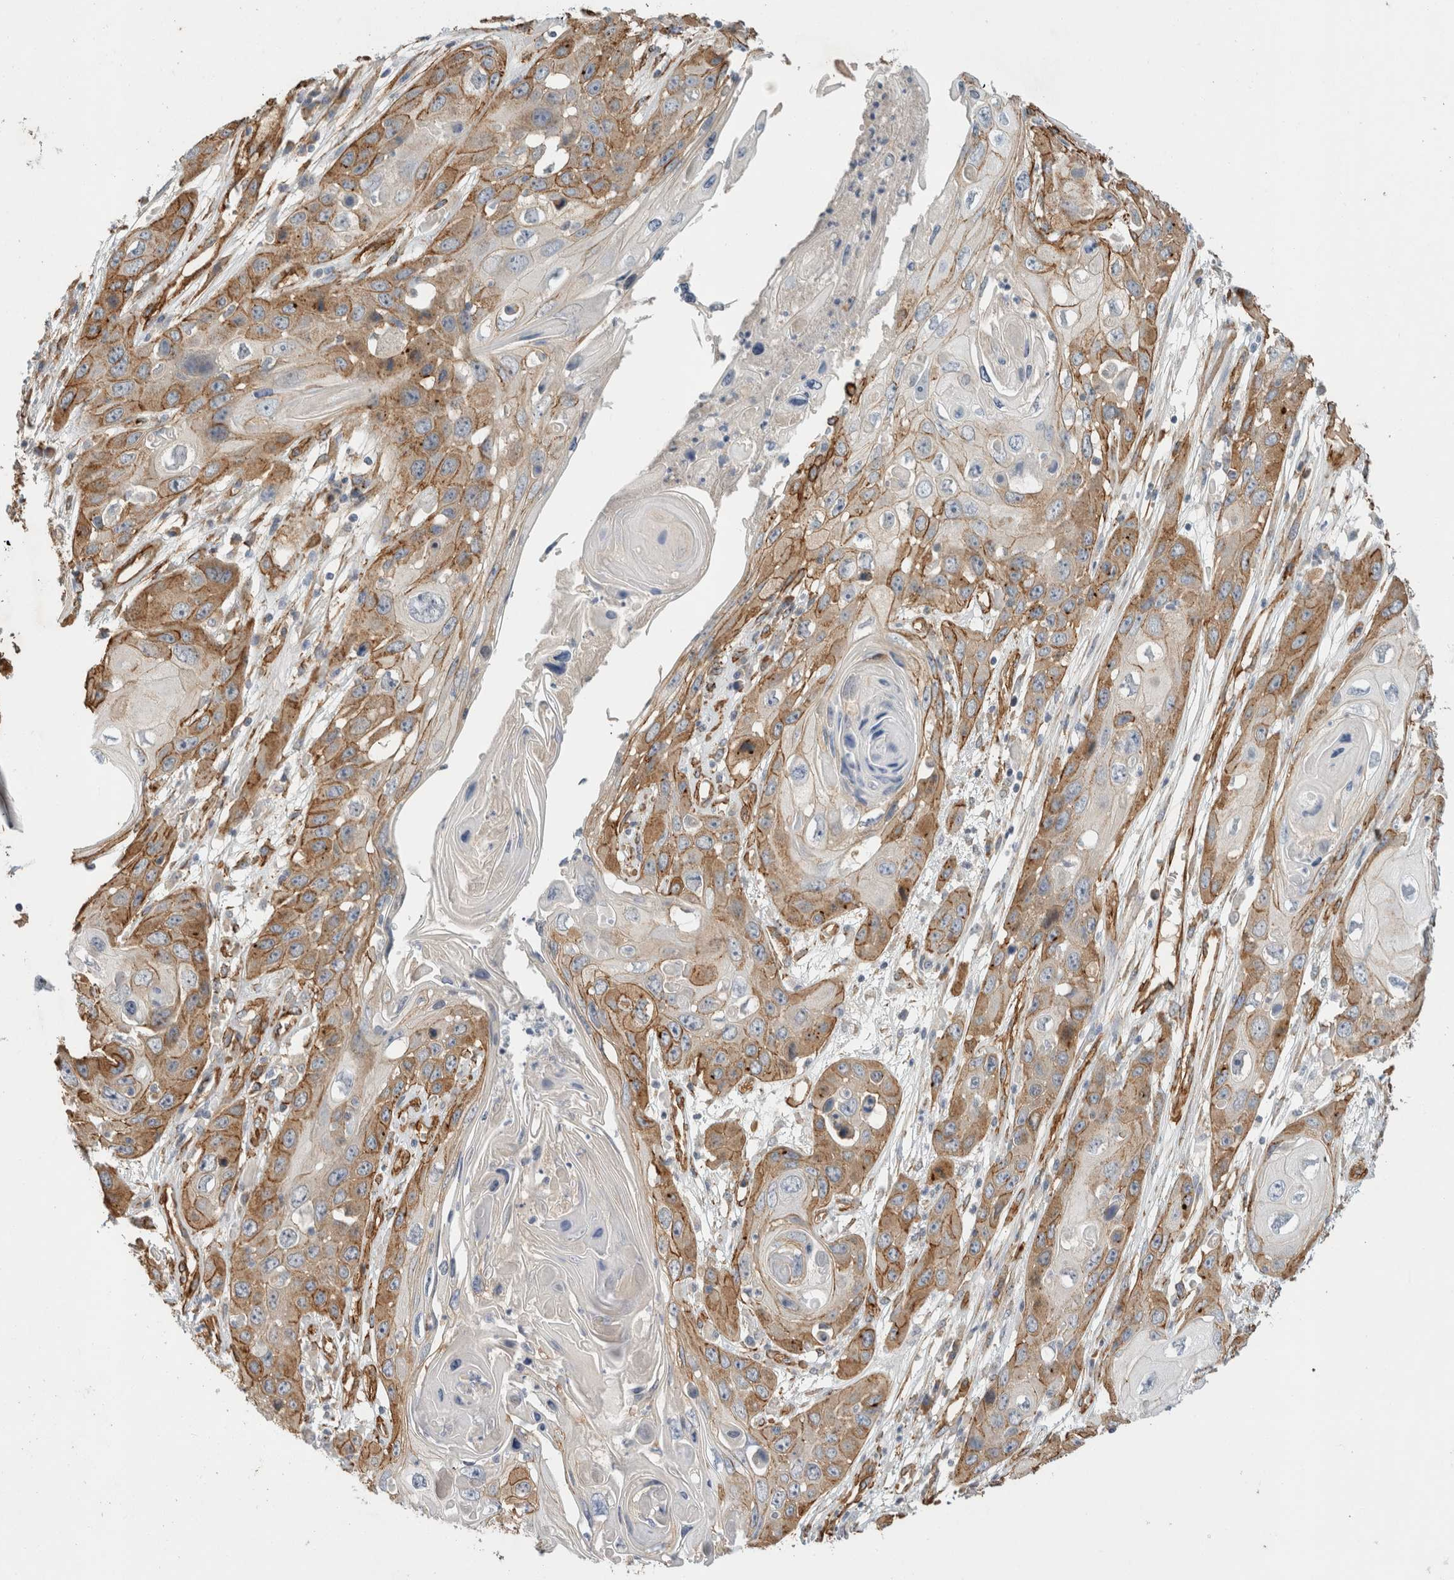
{"staining": {"intensity": "moderate", "quantity": "25%-75%", "location": "cytoplasmic/membranous"}, "tissue": "skin cancer", "cell_type": "Tumor cells", "image_type": "cancer", "snomed": [{"axis": "morphology", "description": "Squamous cell carcinoma, NOS"}, {"axis": "topography", "description": "Skin"}], "caption": "Immunohistochemistry (DAB (3,3'-diaminobenzidine)) staining of skin squamous cell carcinoma demonstrates moderate cytoplasmic/membranous protein staining in approximately 25%-75% of tumor cells.", "gene": "JMJD4", "patient": {"sex": "male", "age": 55}}